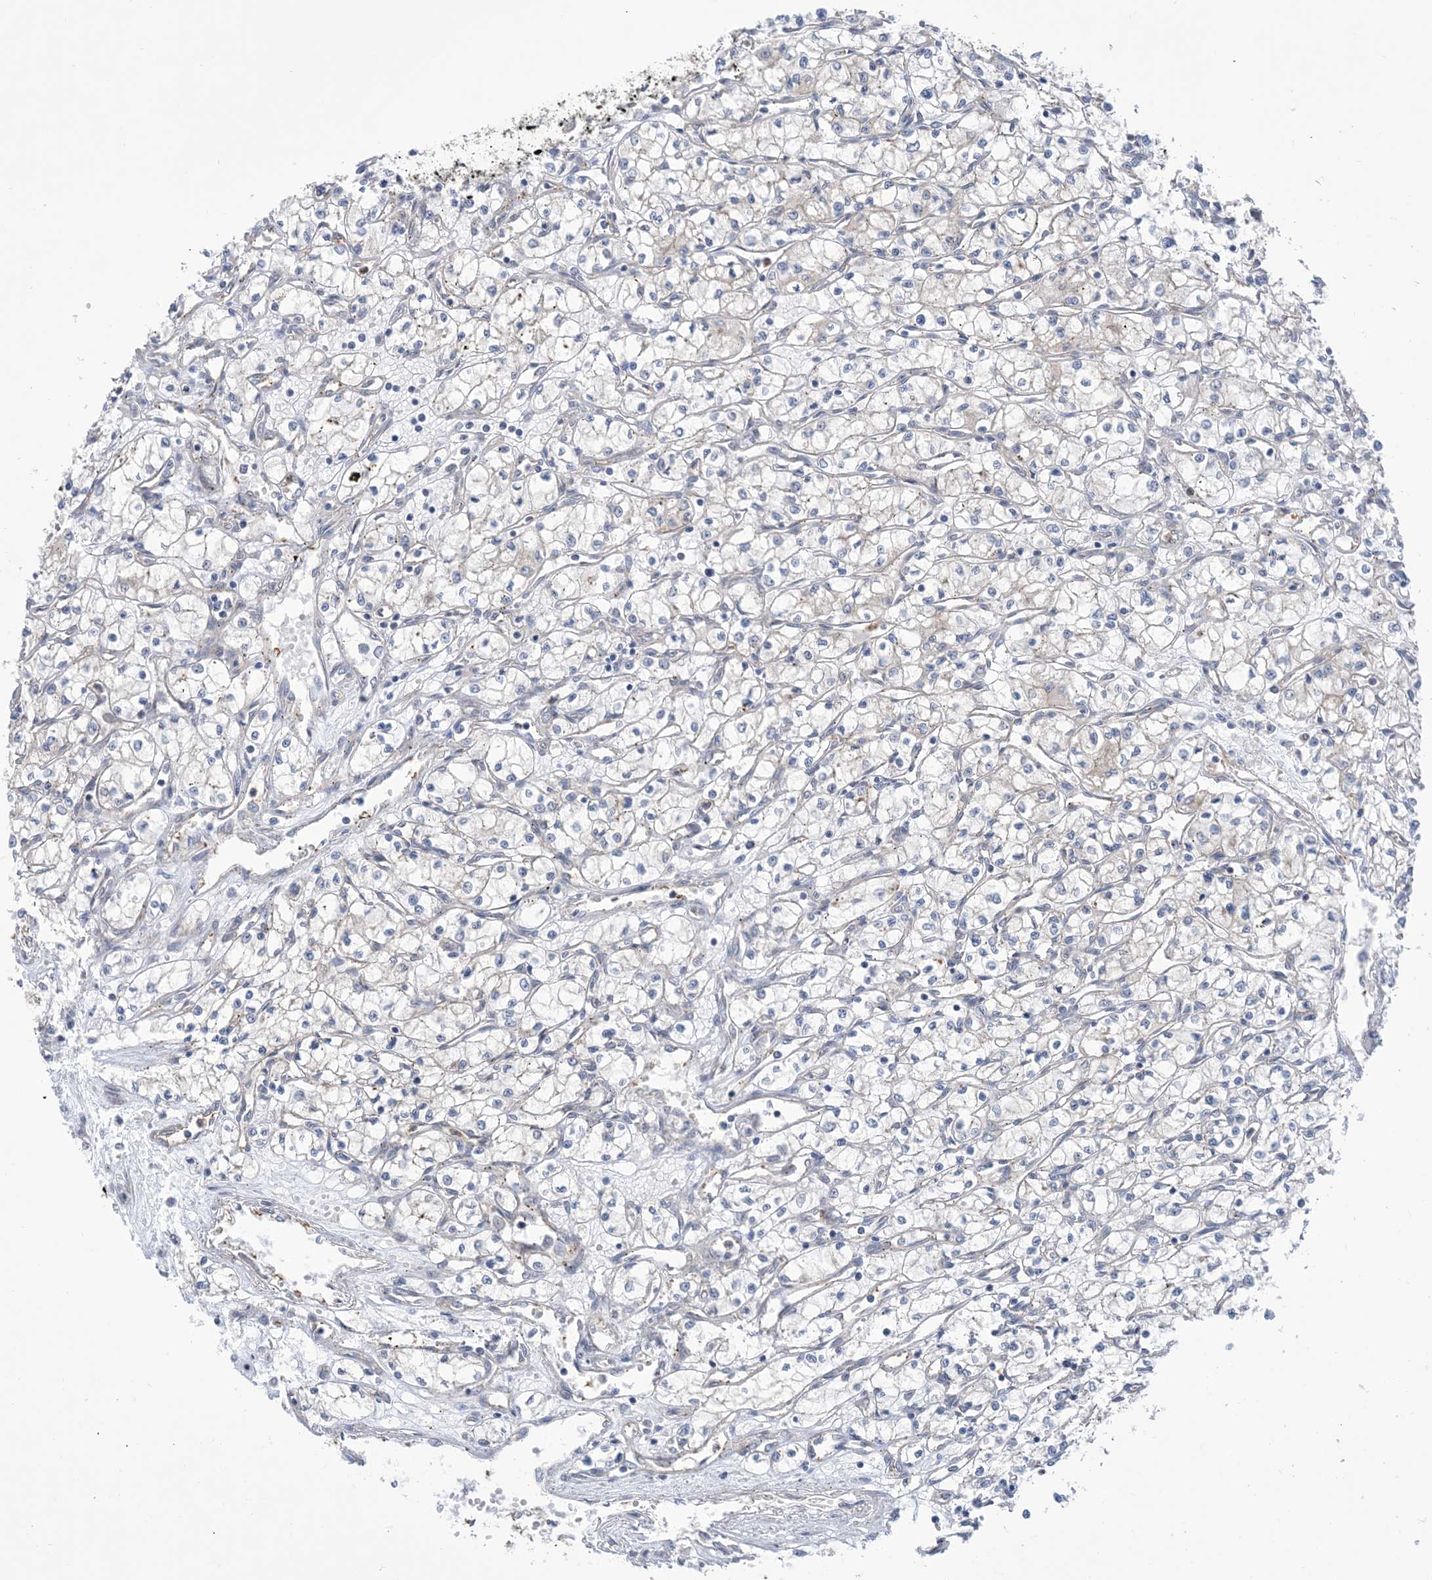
{"staining": {"intensity": "negative", "quantity": "none", "location": "none"}, "tissue": "renal cancer", "cell_type": "Tumor cells", "image_type": "cancer", "snomed": [{"axis": "morphology", "description": "Adenocarcinoma, NOS"}, {"axis": "topography", "description": "Kidney"}], "caption": "The immunohistochemistry (IHC) histopathology image has no significant positivity in tumor cells of renal adenocarcinoma tissue.", "gene": "EHBP1", "patient": {"sex": "male", "age": 59}}